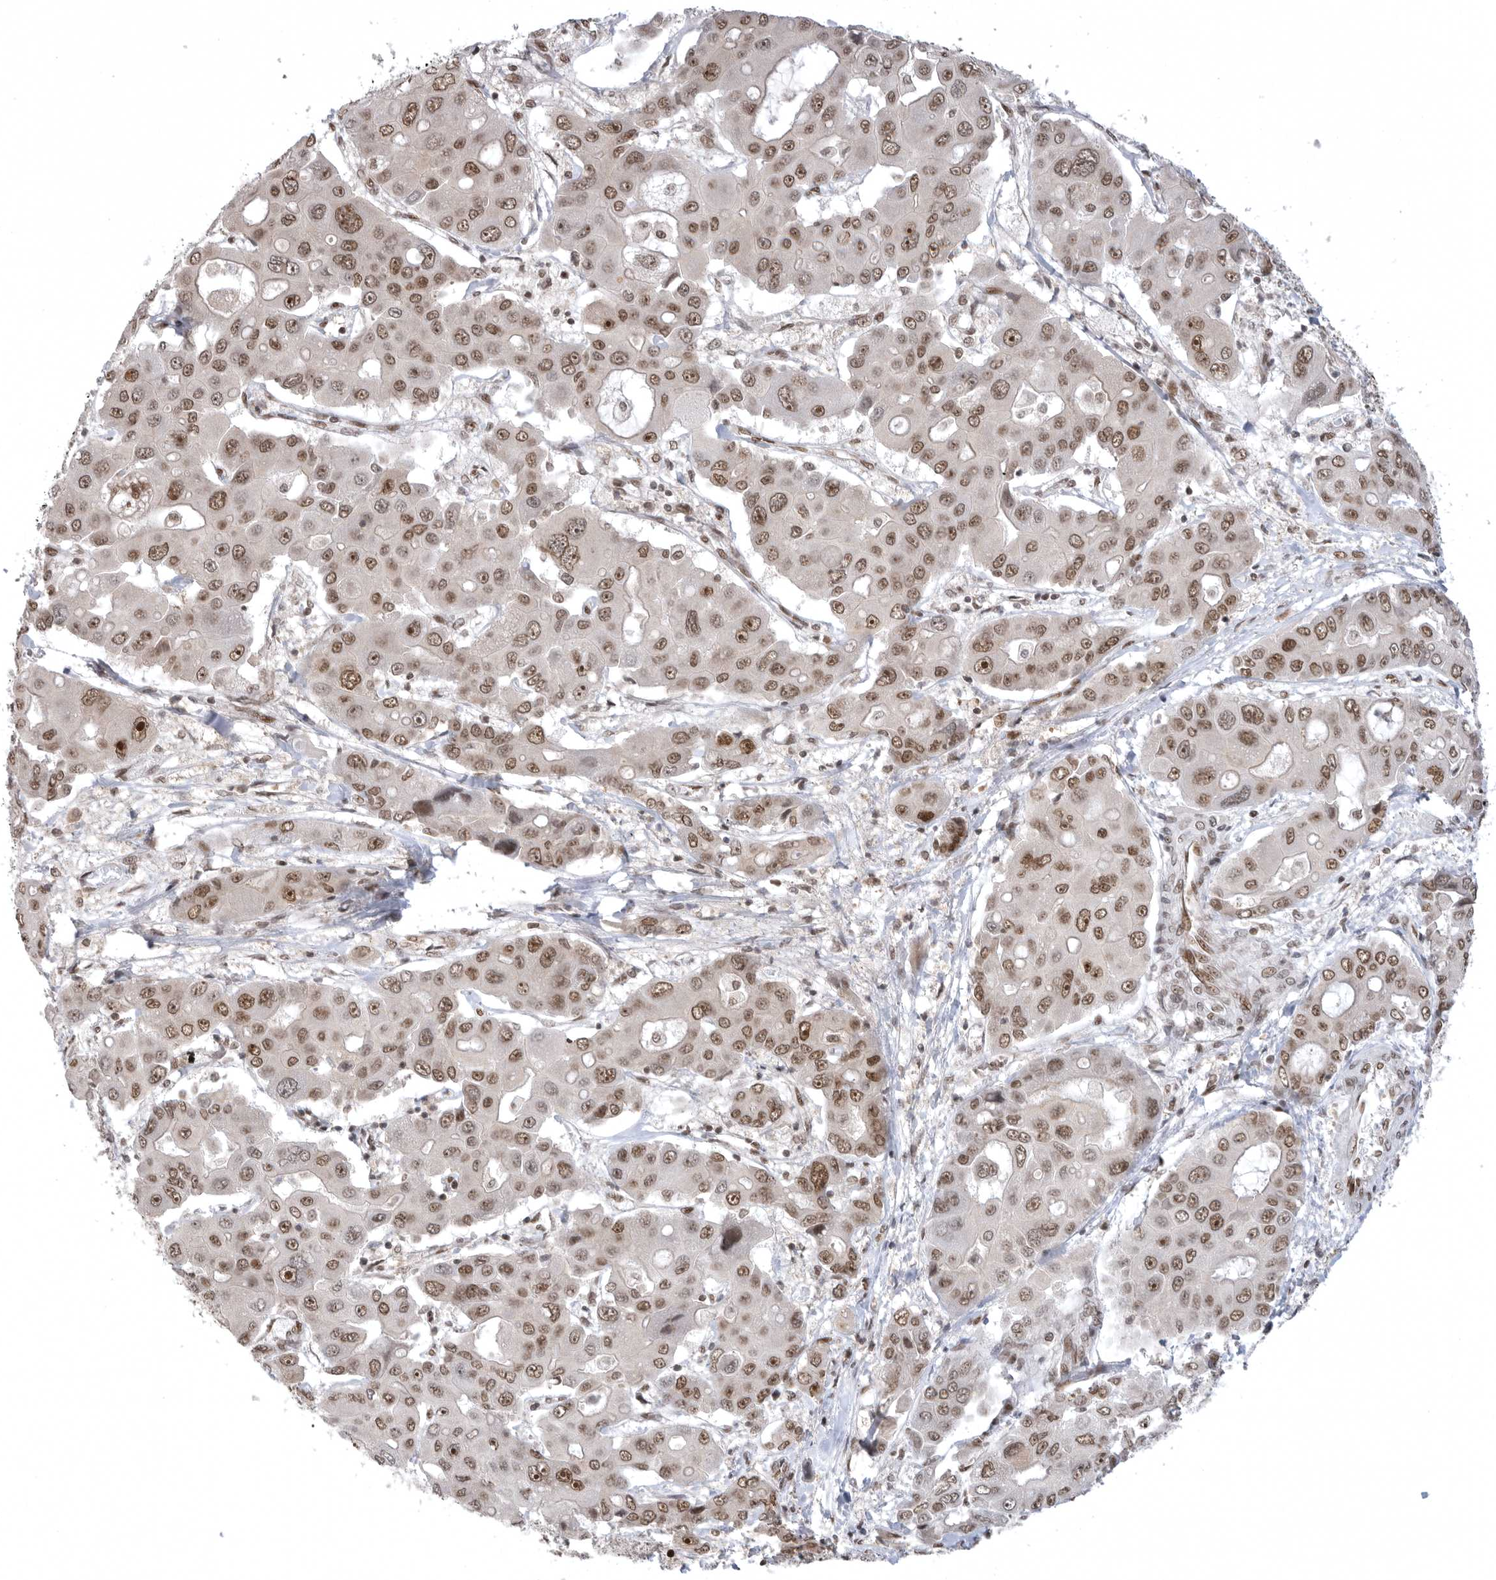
{"staining": {"intensity": "moderate", "quantity": ">75%", "location": "nuclear"}, "tissue": "liver cancer", "cell_type": "Tumor cells", "image_type": "cancer", "snomed": [{"axis": "morphology", "description": "Cholangiocarcinoma"}, {"axis": "topography", "description": "Liver"}], "caption": "Immunohistochemical staining of human liver cancer (cholangiocarcinoma) reveals moderate nuclear protein expression in approximately >75% of tumor cells.", "gene": "ZNF830", "patient": {"sex": "male", "age": 67}}